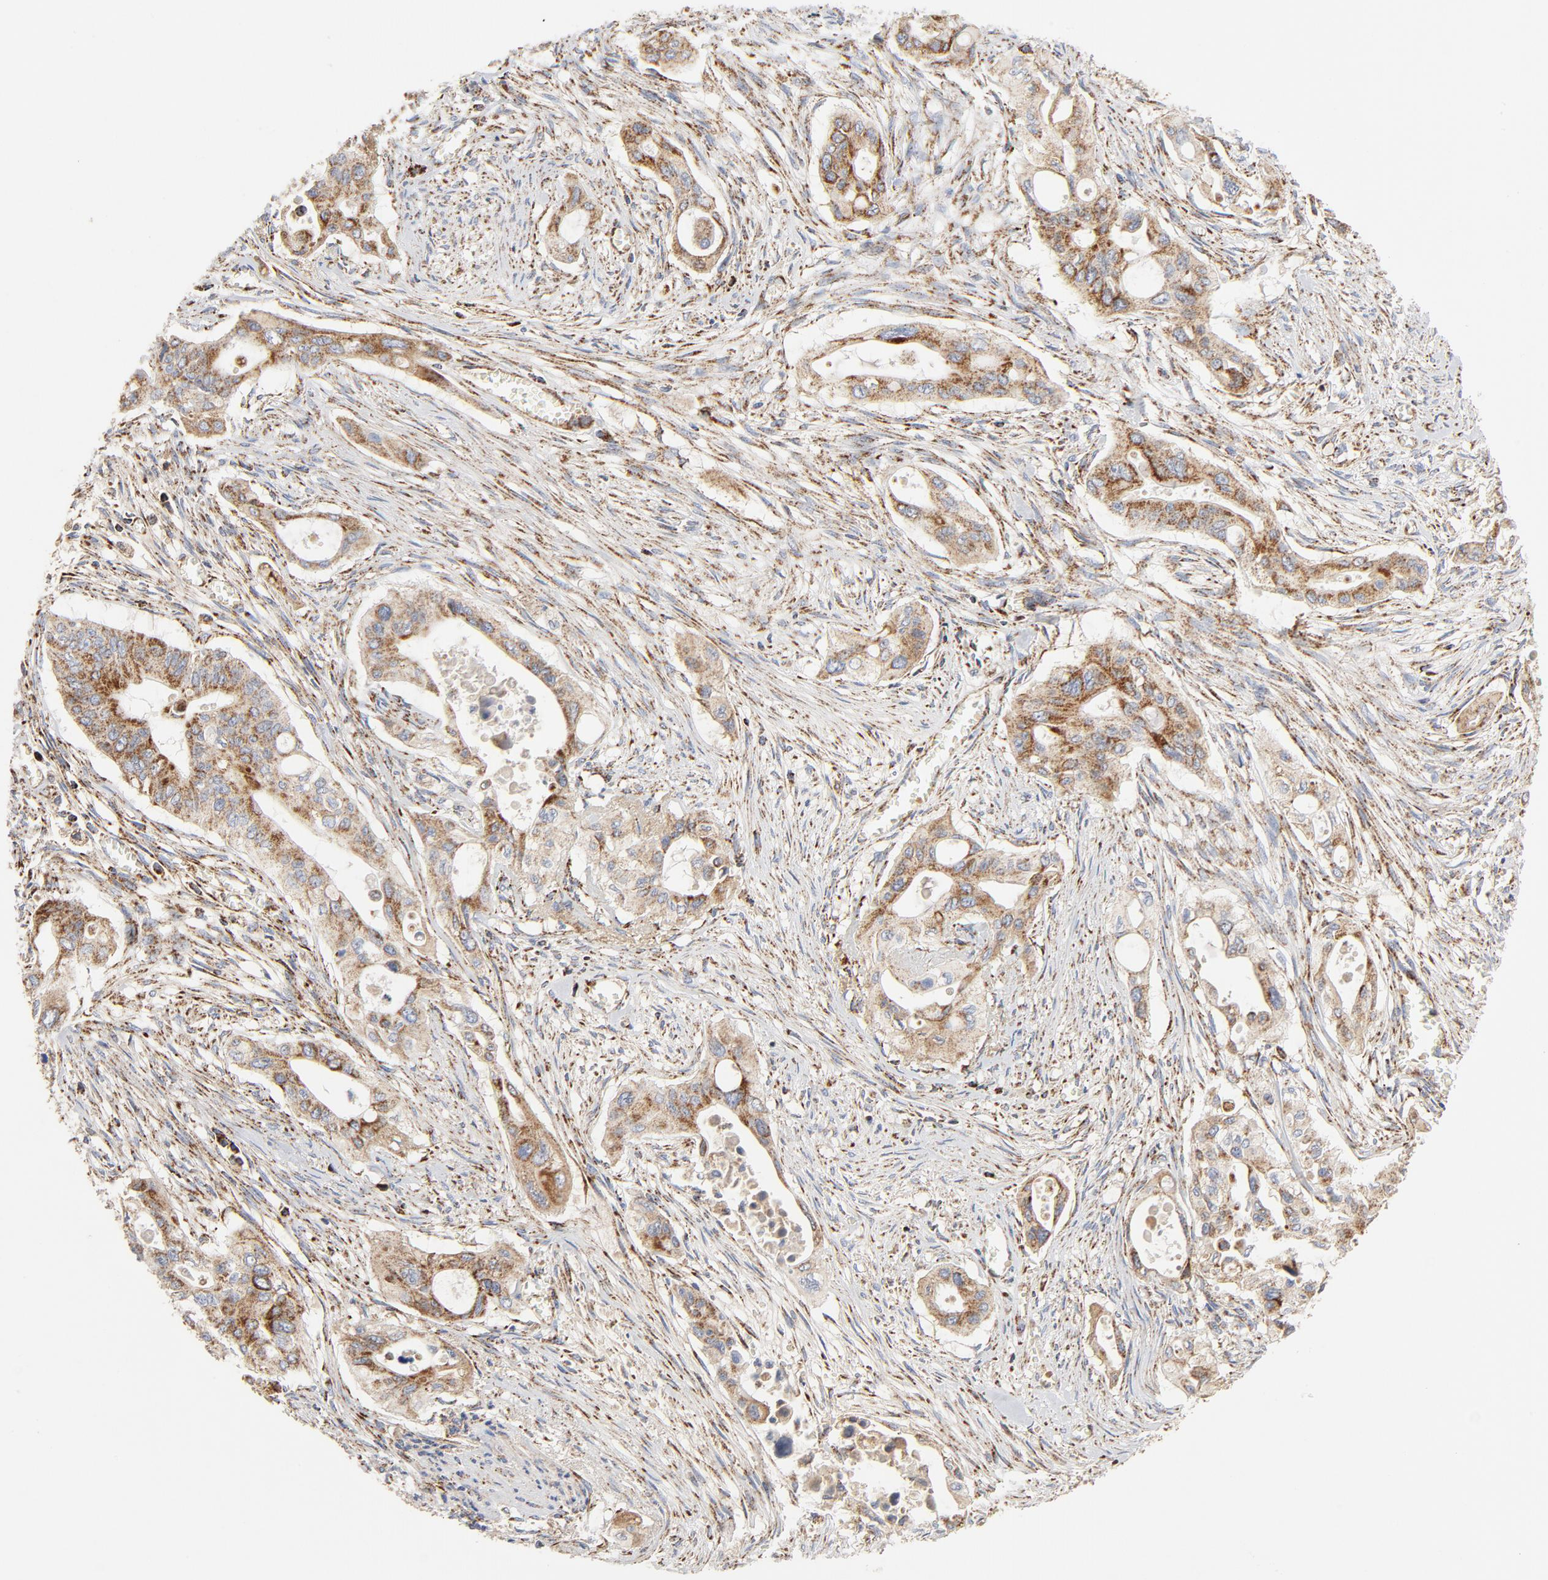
{"staining": {"intensity": "moderate", "quantity": ">75%", "location": "cytoplasmic/membranous"}, "tissue": "pancreatic cancer", "cell_type": "Tumor cells", "image_type": "cancer", "snomed": [{"axis": "morphology", "description": "Adenocarcinoma, NOS"}, {"axis": "topography", "description": "Pancreas"}], "caption": "IHC micrograph of human adenocarcinoma (pancreatic) stained for a protein (brown), which shows medium levels of moderate cytoplasmic/membranous expression in approximately >75% of tumor cells.", "gene": "PCNX4", "patient": {"sex": "male", "age": 77}}